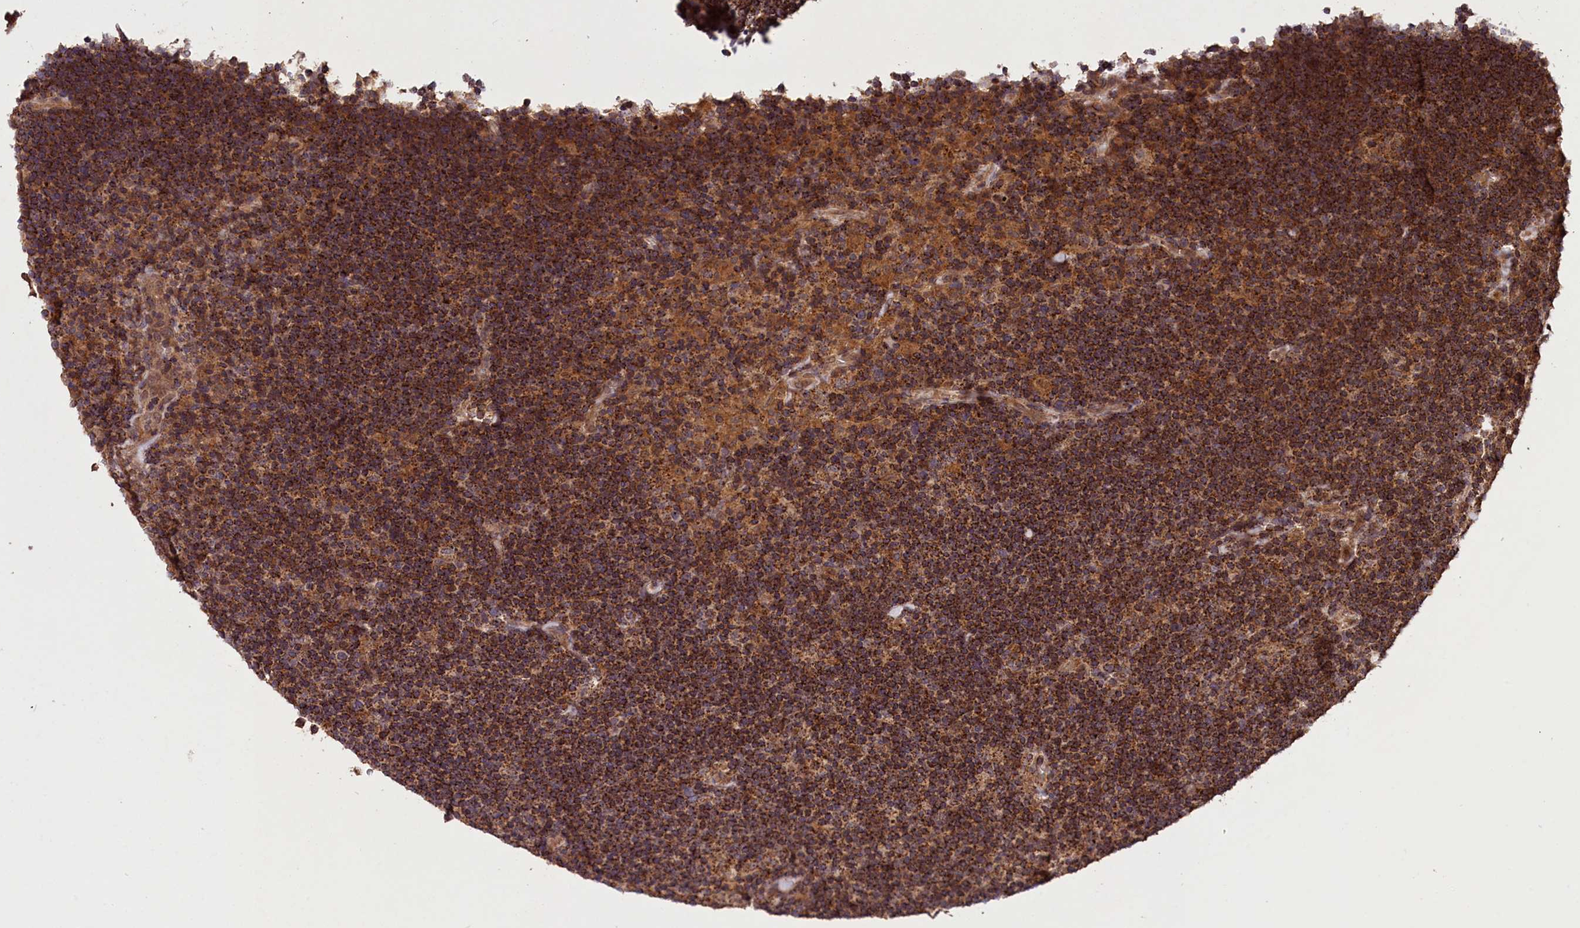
{"staining": {"intensity": "moderate", "quantity": "25%-75%", "location": "cytoplasmic/membranous"}, "tissue": "lymphoma", "cell_type": "Tumor cells", "image_type": "cancer", "snomed": [{"axis": "morphology", "description": "Hodgkin's disease, NOS"}, {"axis": "topography", "description": "Lymph node"}], "caption": "A histopathology image of Hodgkin's disease stained for a protein exhibits moderate cytoplasmic/membranous brown staining in tumor cells. (IHC, brightfield microscopy, high magnification).", "gene": "IST1", "patient": {"sex": "female", "age": 57}}